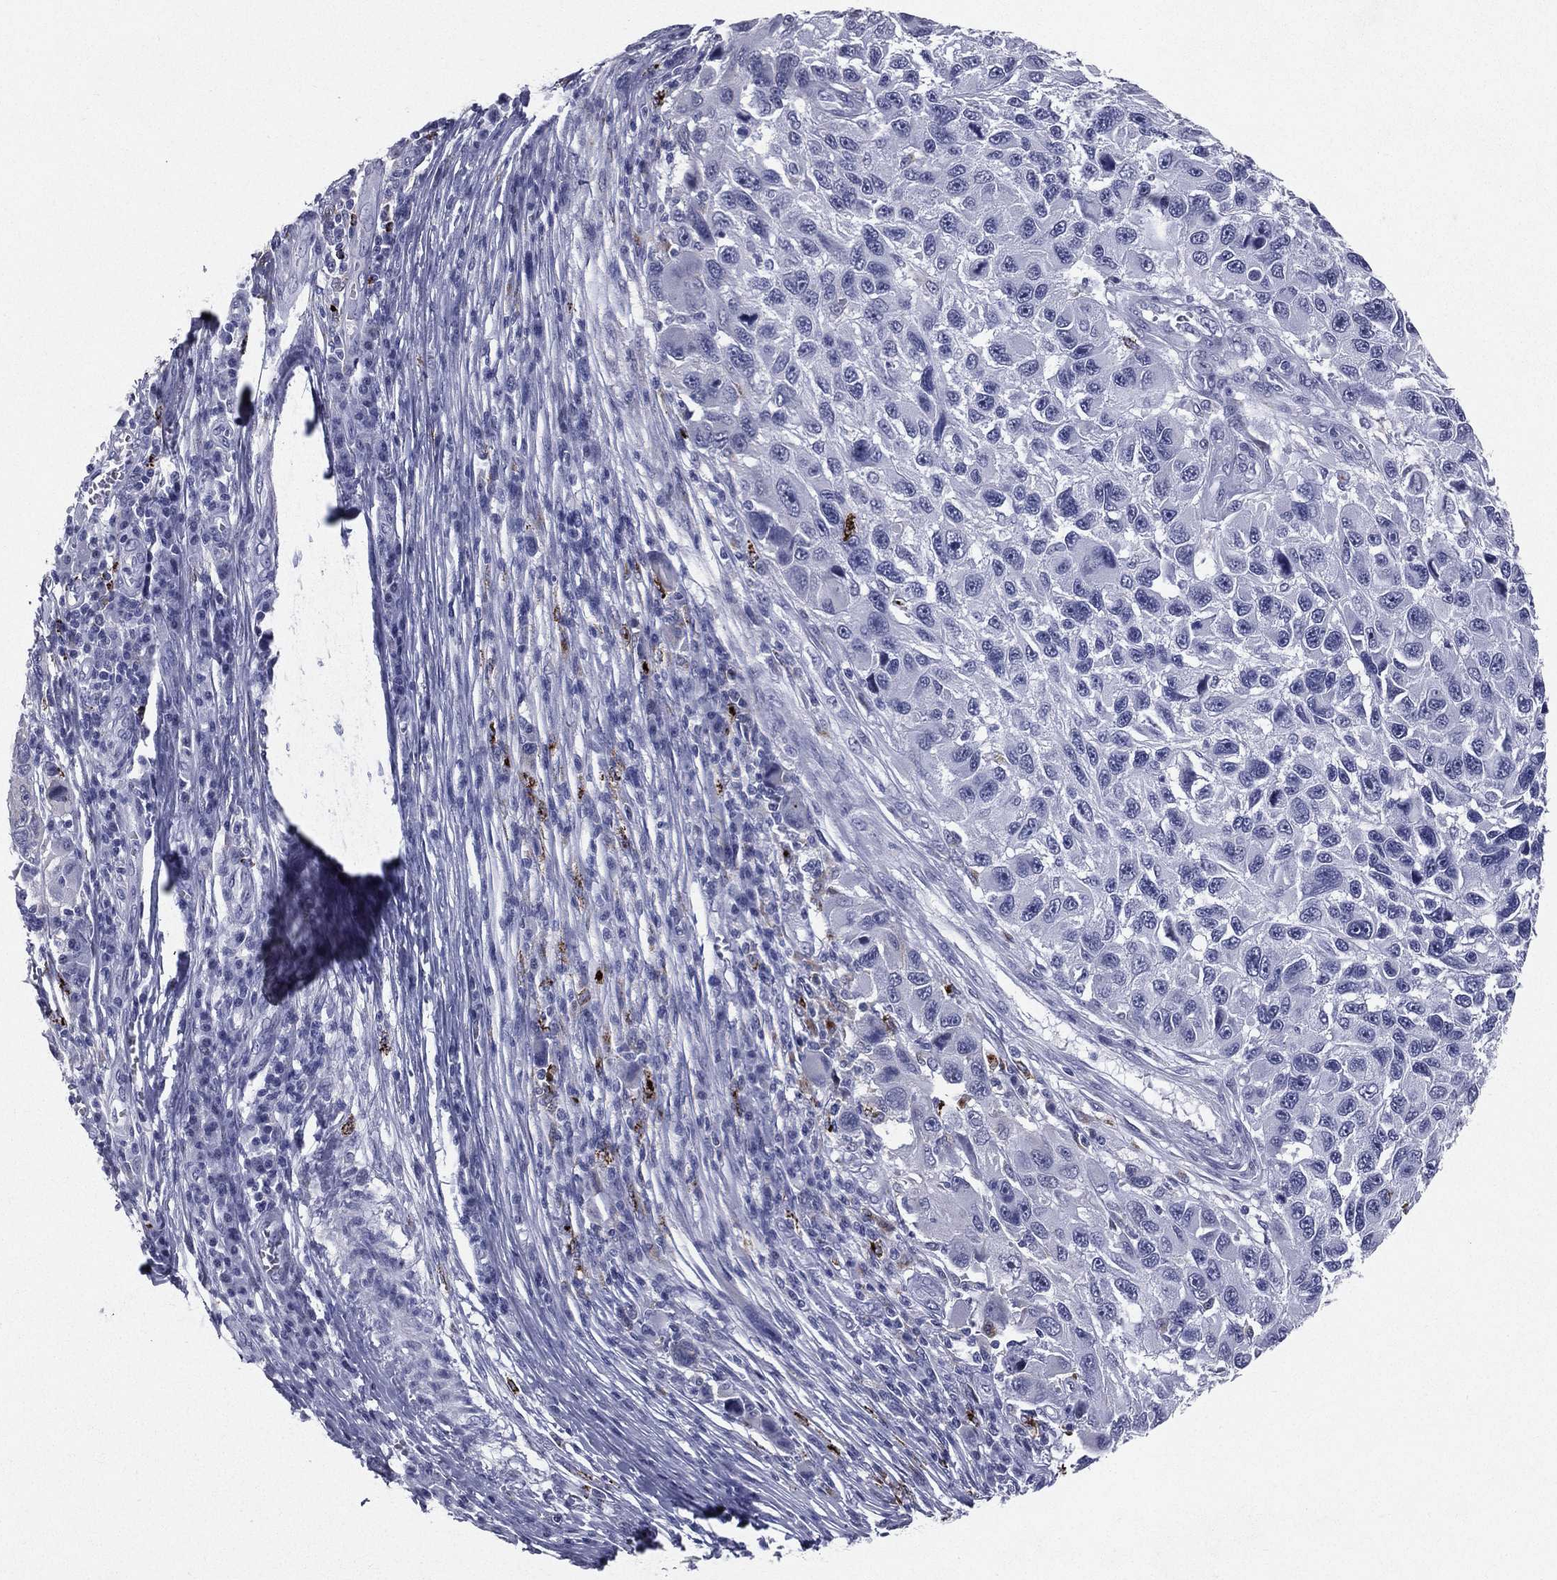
{"staining": {"intensity": "negative", "quantity": "none", "location": "none"}, "tissue": "melanoma", "cell_type": "Tumor cells", "image_type": "cancer", "snomed": [{"axis": "morphology", "description": "Malignant melanoma, NOS"}, {"axis": "topography", "description": "Skin"}], "caption": "This is an immunohistochemistry (IHC) photomicrograph of melanoma. There is no staining in tumor cells.", "gene": "HLA-DOA", "patient": {"sex": "male", "age": 53}}